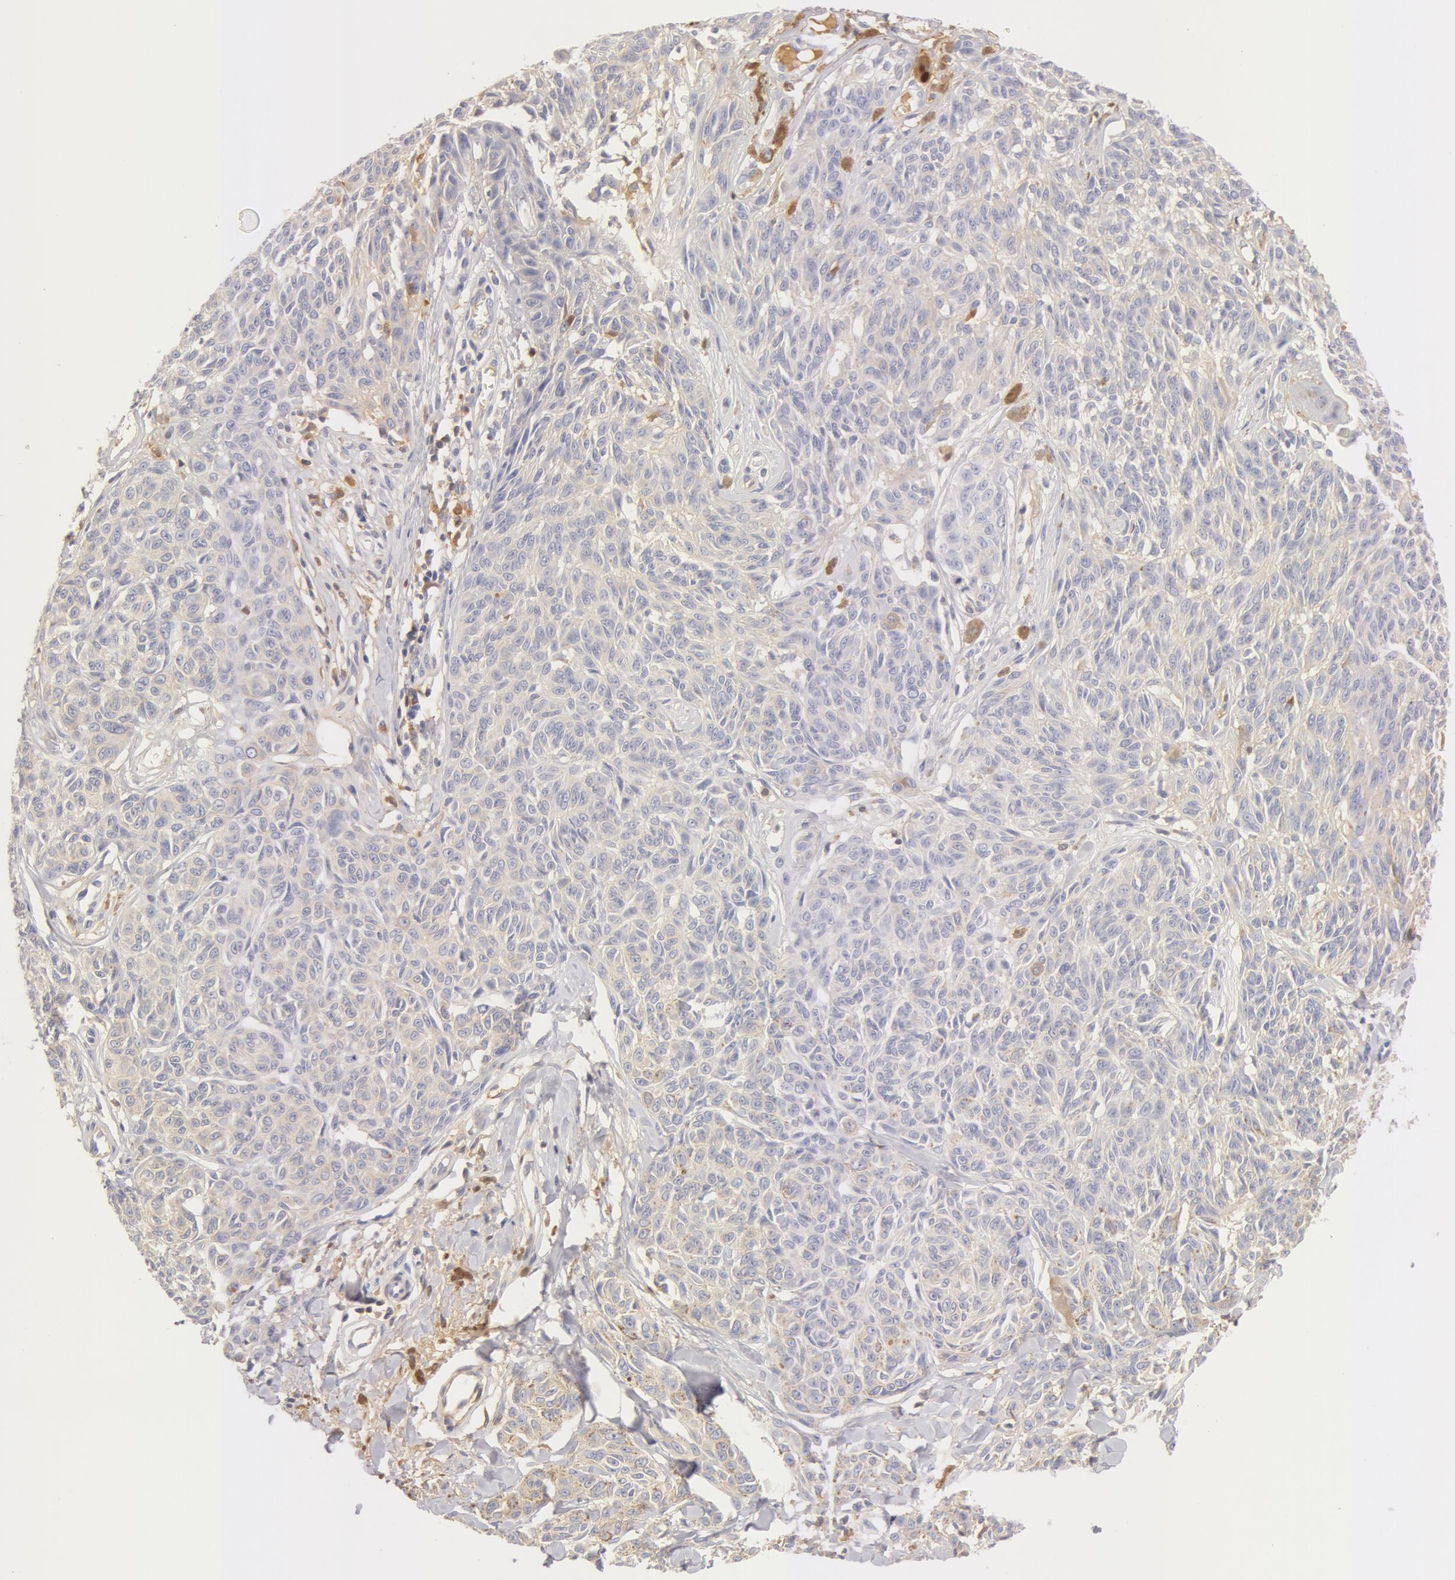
{"staining": {"intensity": "weak", "quantity": "25%-75%", "location": "cytoplasmic/membranous"}, "tissue": "melanoma", "cell_type": "Tumor cells", "image_type": "cancer", "snomed": [{"axis": "morphology", "description": "Malignant melanoma, NOS"}, {"axis": "topography", "description": "Skin"}], "caption": "Brown immunohistochemical staining in malignant melanoma displays weak cytoplasmic/membranous staining in about 25%-75% of tumor cells.", "gene": "GC", "patient": {"sex": "female", "age": 77}}